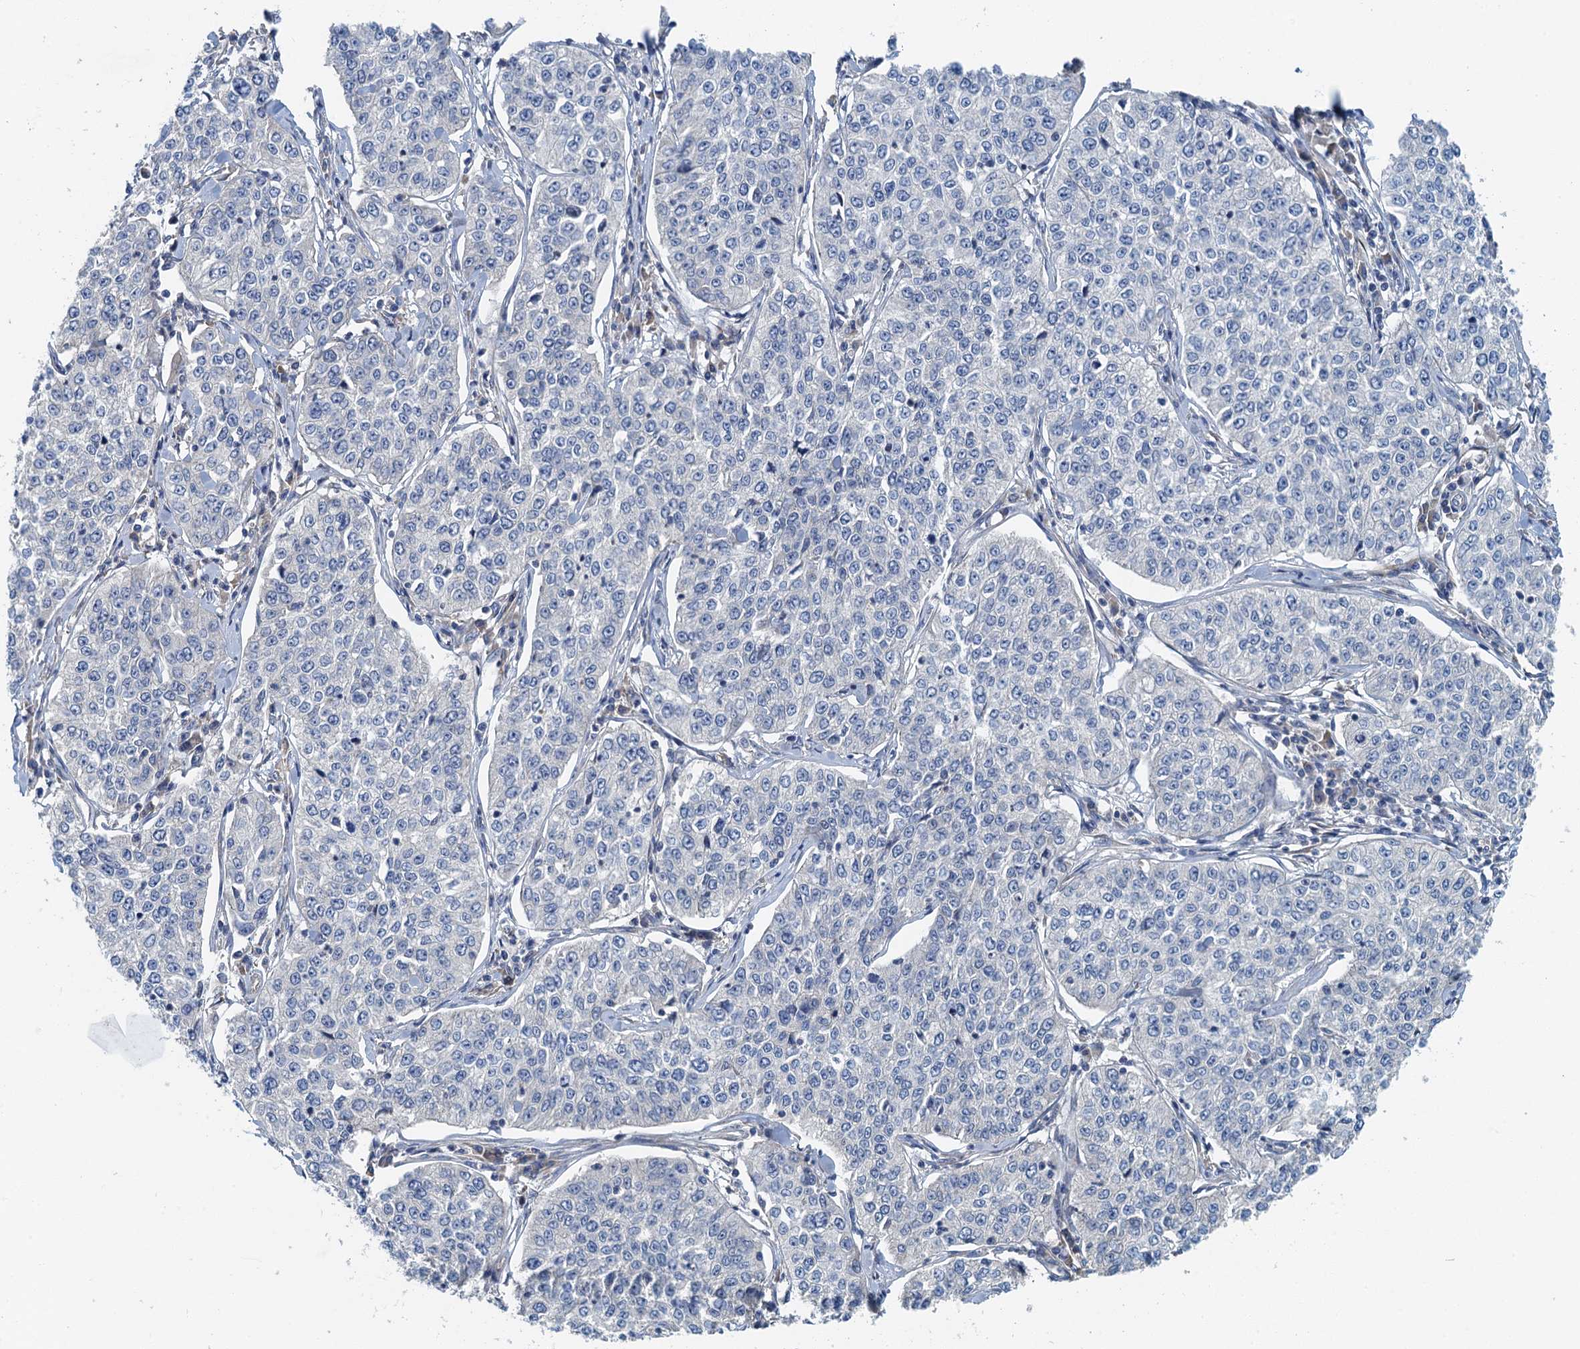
{"staining": {"intensity": "negative", "quantity": "none", "location": "none"}, "tissue": "cervical cancer", "cell_type": "Tumor cells", "image_type": "cancer", "snomed": [{"axis": "morphology", "description": "Squamous cell carcinoma, NOS"}, {"axis": "topography", "description": "Cervix"}], "caption": "IHC image of human cervical squamous cell carcinoma stained for a protein (brown), which reveals no staining in tumor cells.", "gene": "PPP1R14D", "patient": {"sex": "female", "age": 35}}